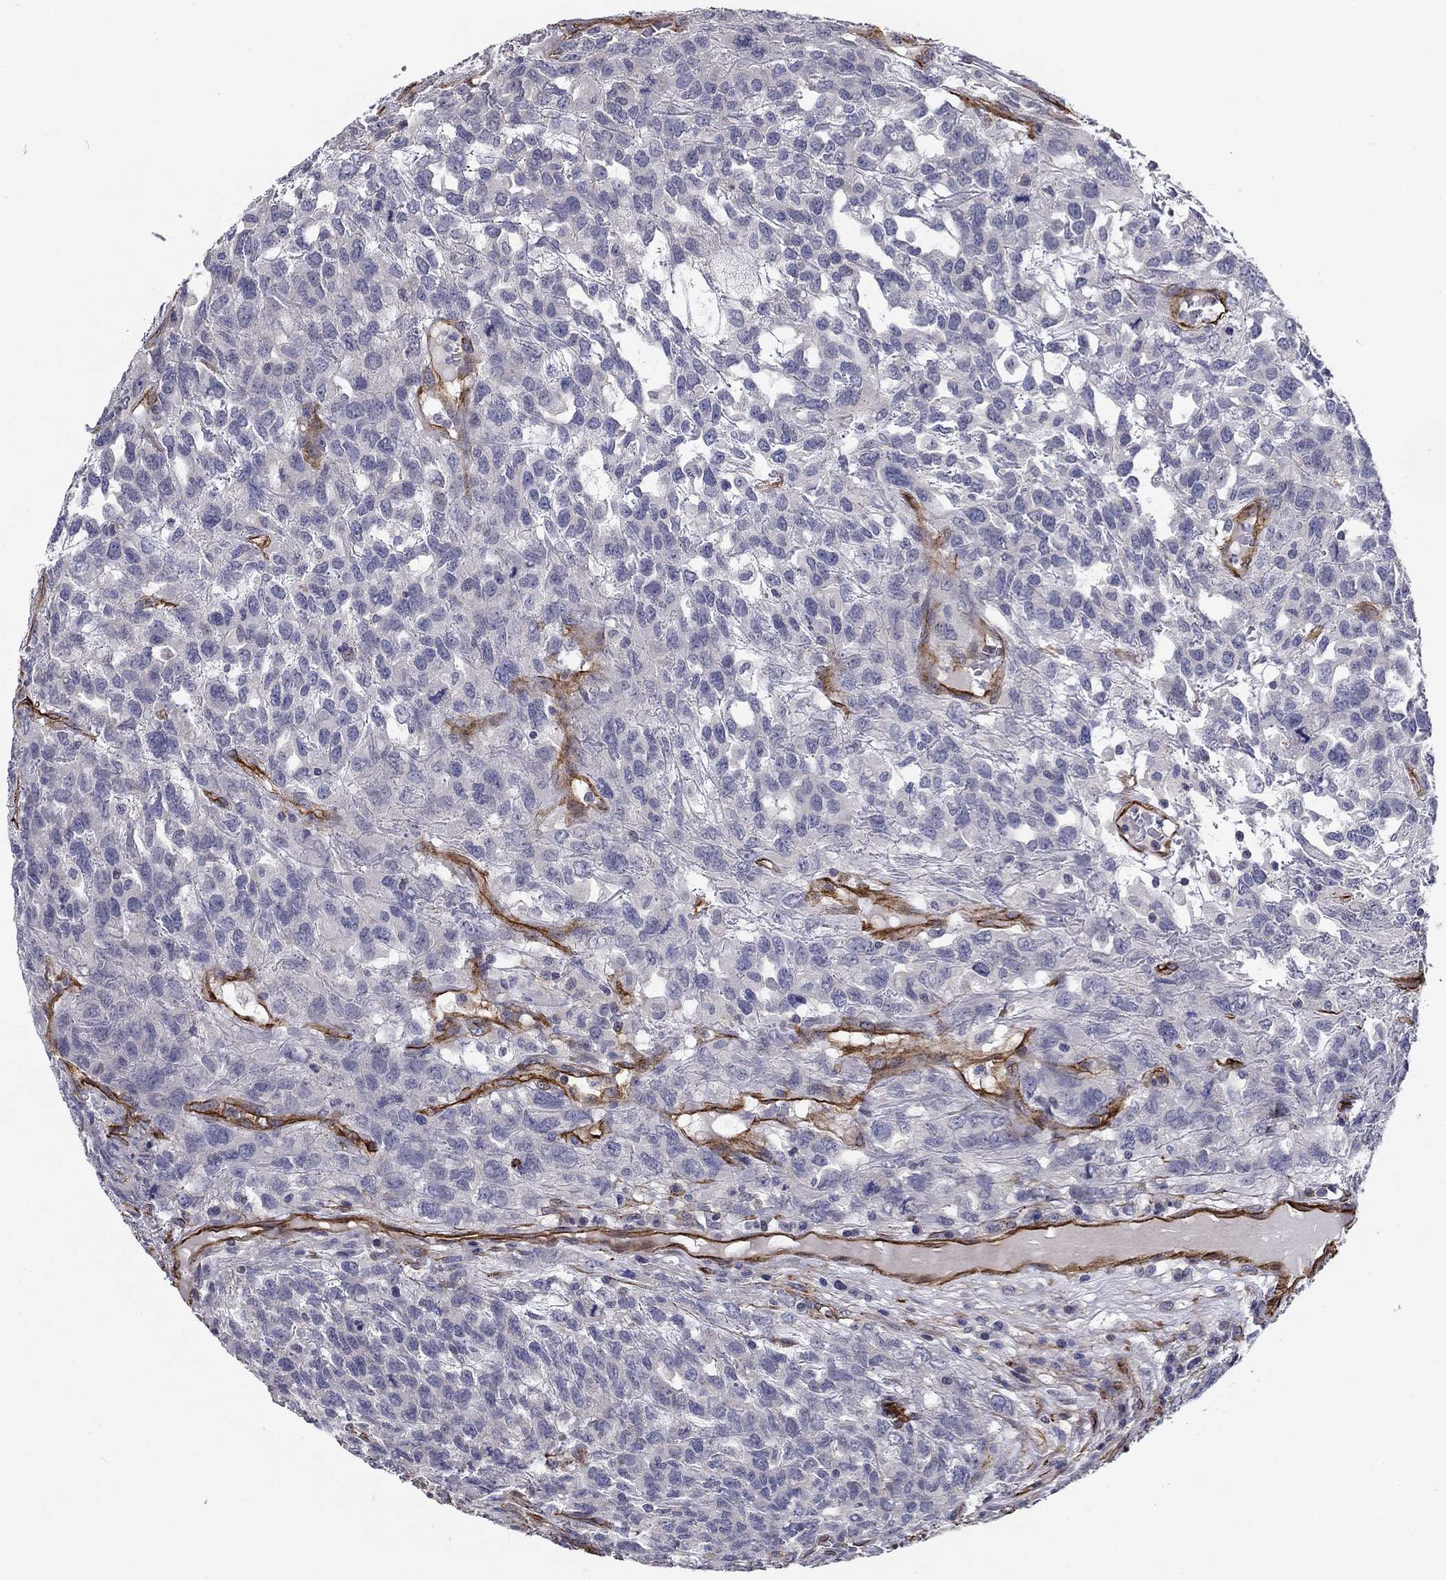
{"staining": {"intensity": "negative", "quantity": "none", "location": "none"}, "tissue": "testis cancer", "cell_type": "Tumor cells", "image_type": "cancer", "snomed": [{"axis": "morphology", "description": "Seminoma, NOS"}, {"axis": "topography", "description": "Testis"}], "caption": "Seminoma (testis) stained for a protein using IHC exhibits no staining tumor cells.", "gene": "SYNC", "patient": {"sex": "male", "age": 52}}